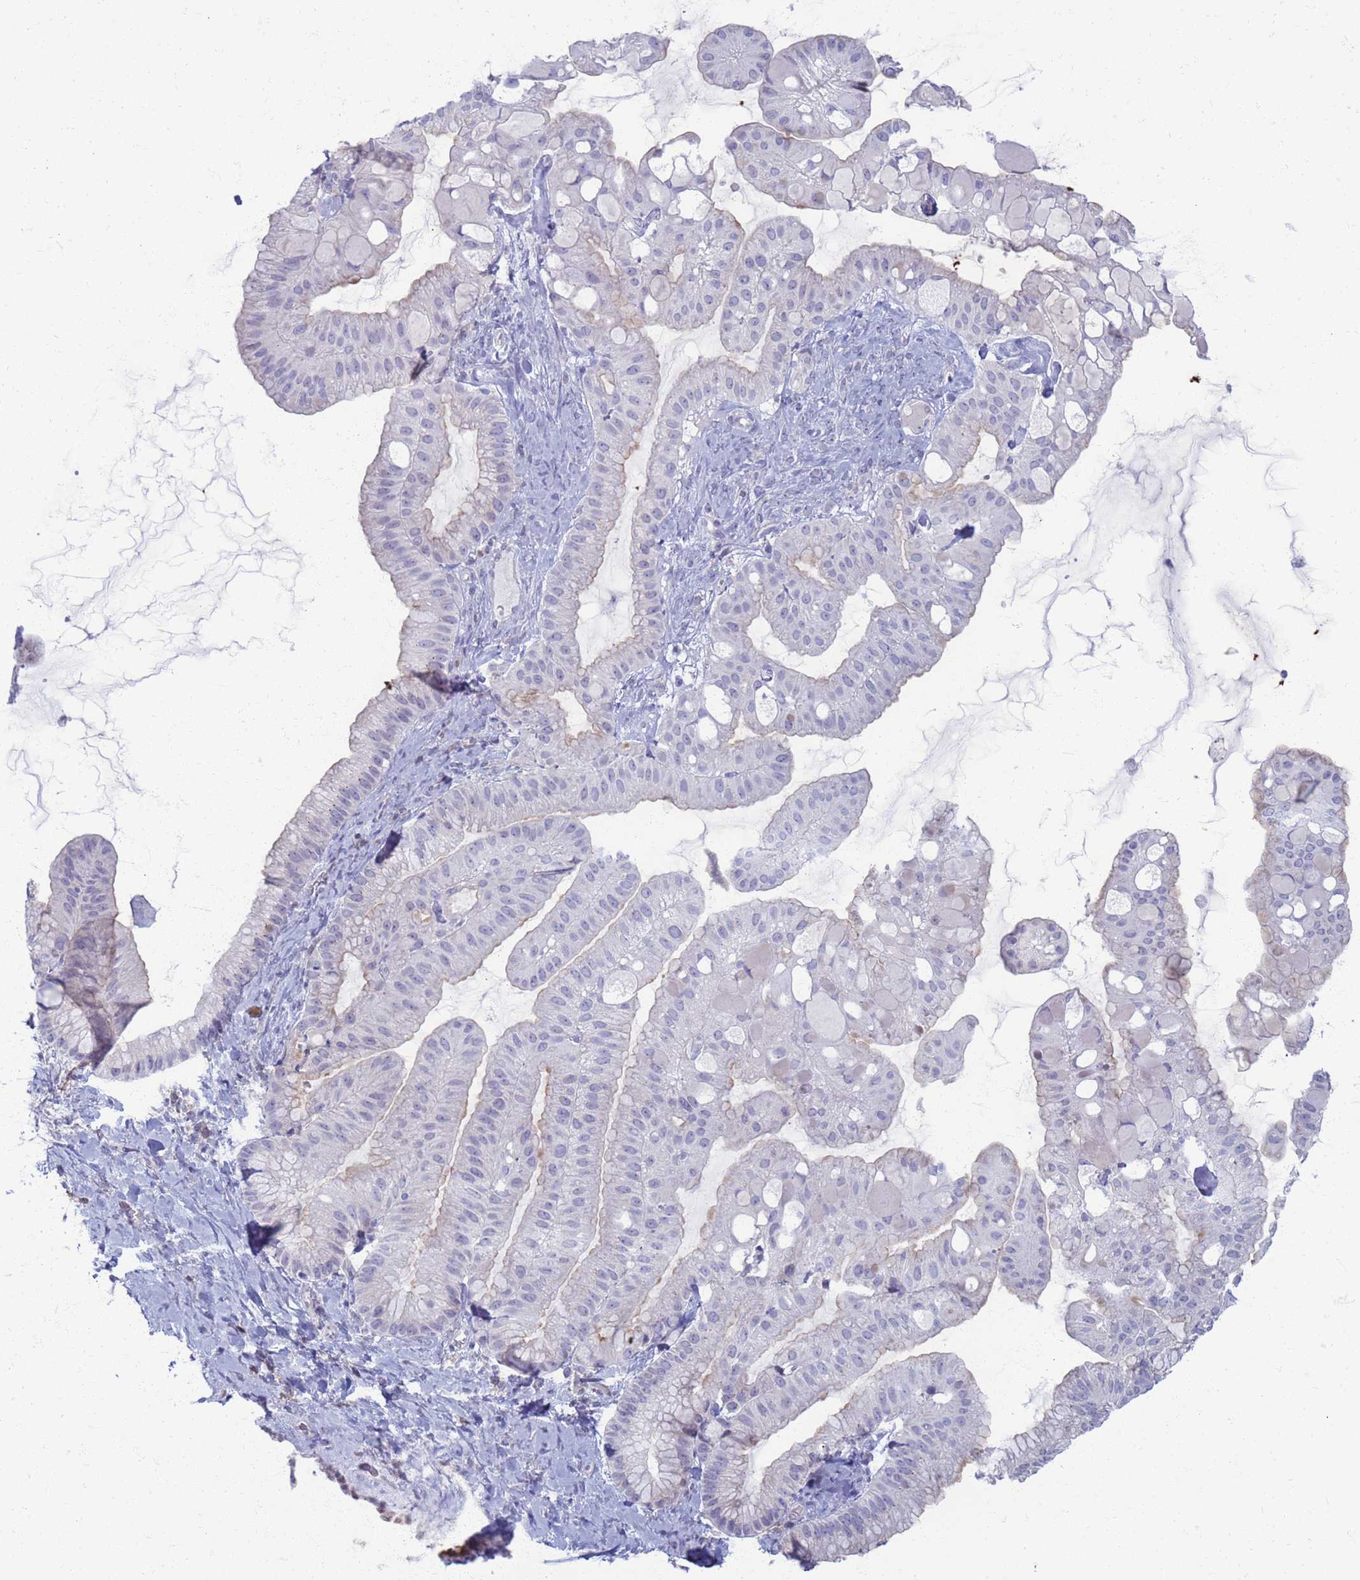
{"staining": {"intensity": "negative", "quantity": "none", "location": "none"}, "tissue": "ovarian cancer", "cell_type": "Tumor cells", "image_type": "cancer", "snomed": [{"axis": "morphology", "description": "Cystadenocarcinoma, mucinous, NOS"}, {"axis": "topography", "description": "Ovary"}], "caption": "An IHC photomicrograph of ovarian mucinous cystadenocarcinoma is shown. There is no staining in tumor cells of ovarian mucinous cystadenocarcinoma.", "gene": "CLCA2", "patient": {"sex": "female", "age": 61}}